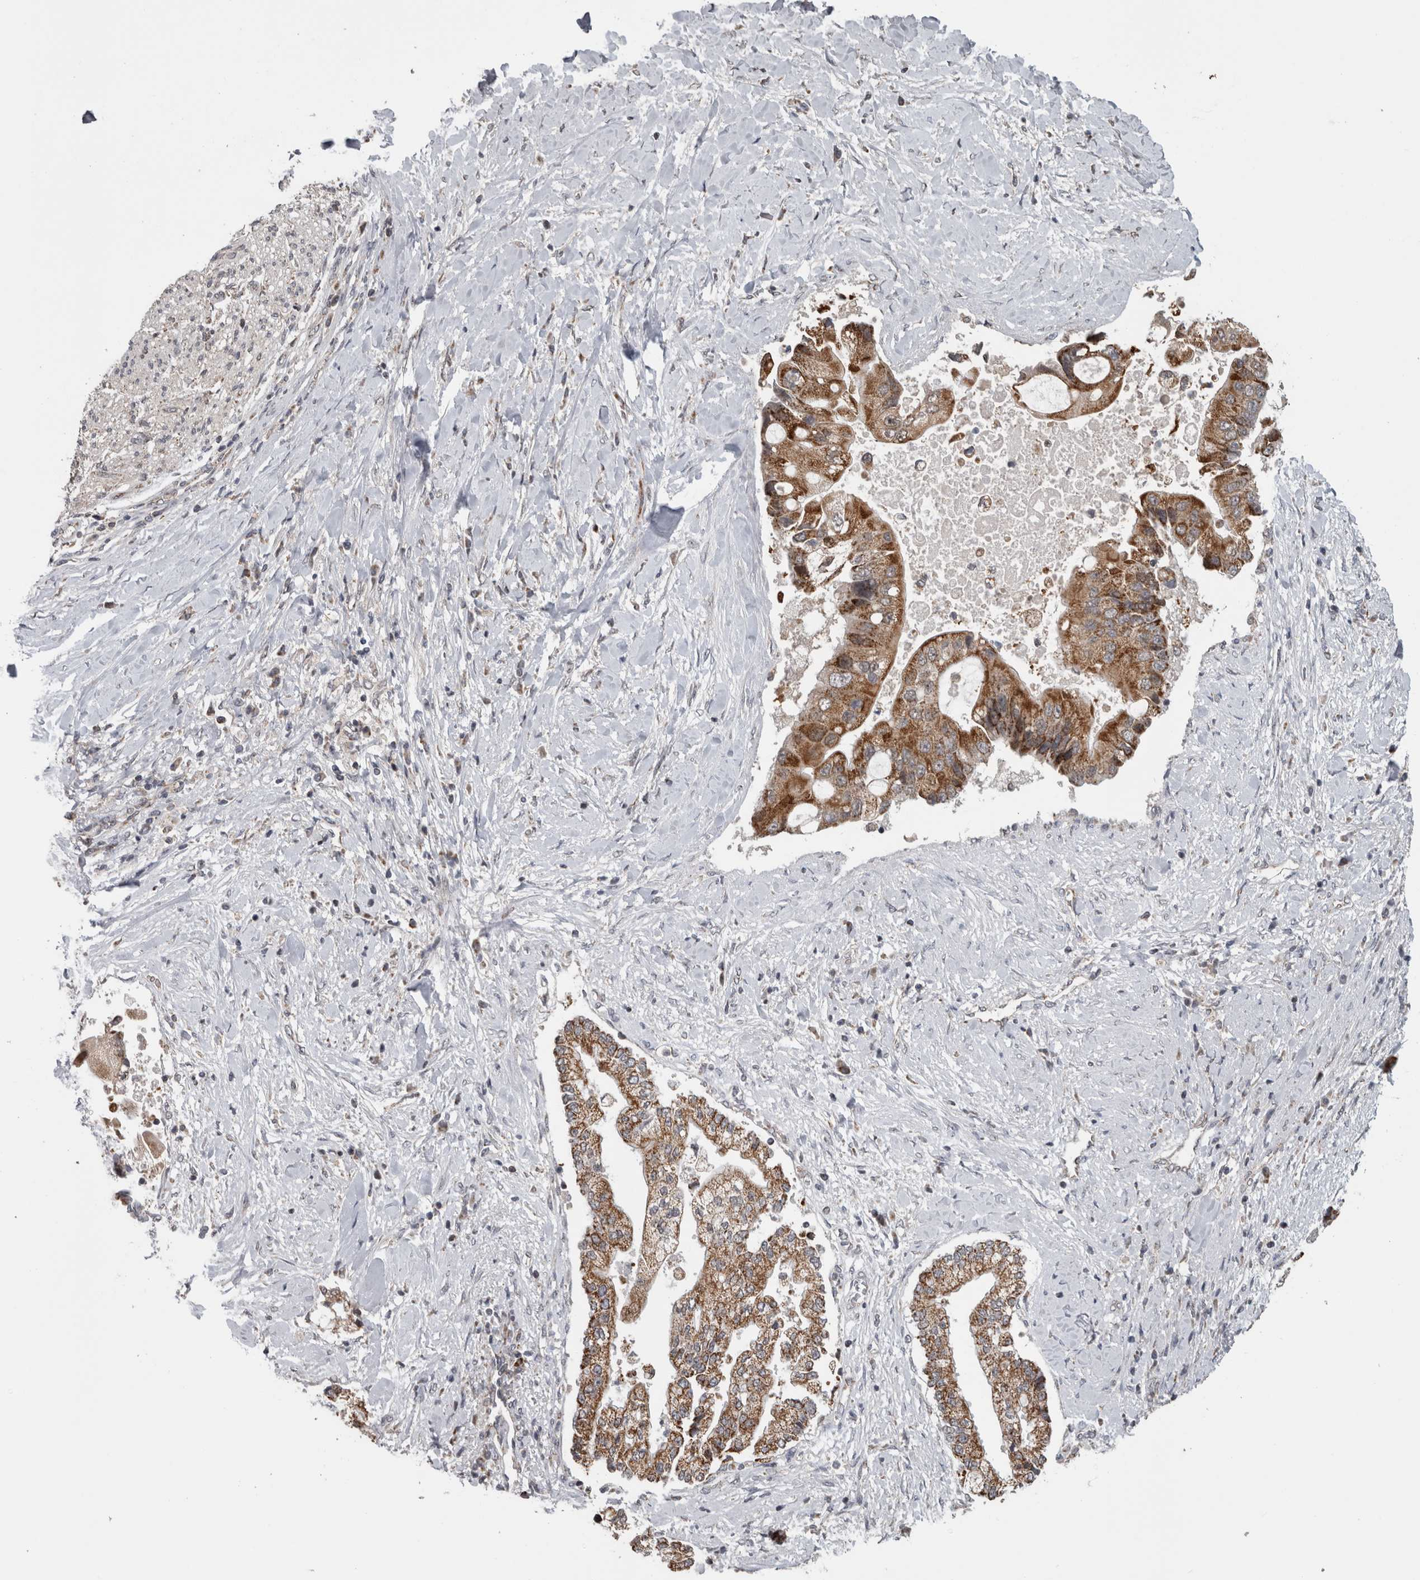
{"staining": {"intensity": "moderate", "quantity": ">75%", "location": "cytoplasmic/membranous"}, "tissue": "liver cancer", "cell_type": "Tumor cells", "image_type": "cancer", "snomed": [{"axis": "morphology", "description": "Cholangiocarcinoma"}, {"axis": "topography", "description": "Liver"}], "caption": "IHC of cholangiocarcinoma (liver) displays medium levels of moderate cytoplasmic/membranous positivity in approximately >75% of tumor cells.", "gene": "OR2K2", "patient": {"sex": "male", "age": 50}}